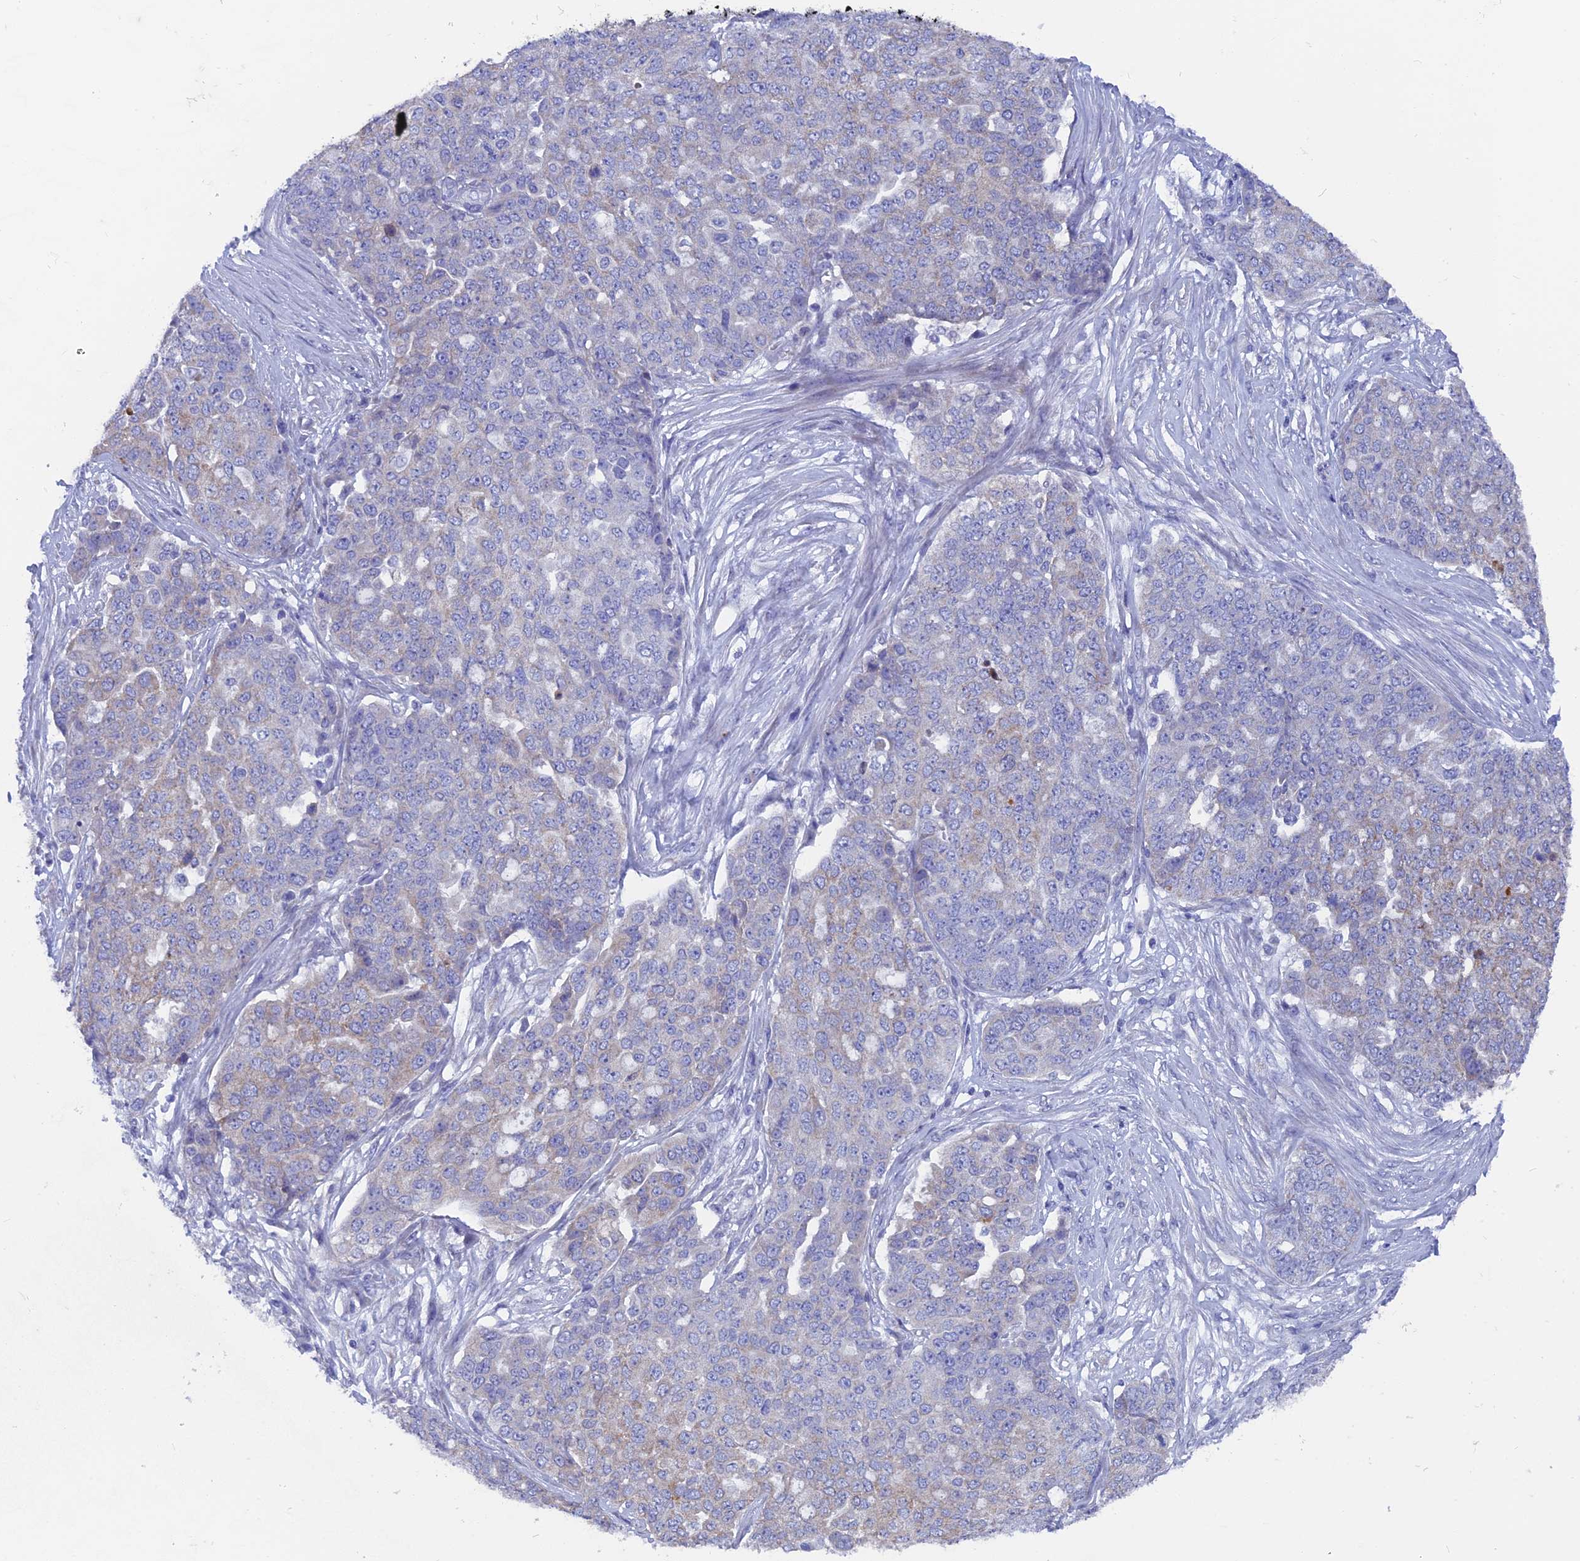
{"staining": {"intensity": "negative", "quantity": "none", "location": "none"}, "tissue": "ovarian cancer", "cell_type": "Tumor cells", "image_type": "cancer", "snomed": [{"axis": "morphology", "description": "Cystadenocarcinoma, serous, NOS"}, {"axis": "topography", "description": "Soft tissue"}, {"axis": "topography", "description": "Ovary"}], "caption": "An IHC photomicrograph of ovarian cancer (serous cystadenocarcinoma) is shown. There is no staining in tumor cells of ovarian cancer (serous cystadenocarcinoma).", "gene": "AK4", "patient": {"sex": "female", "age": 57}}